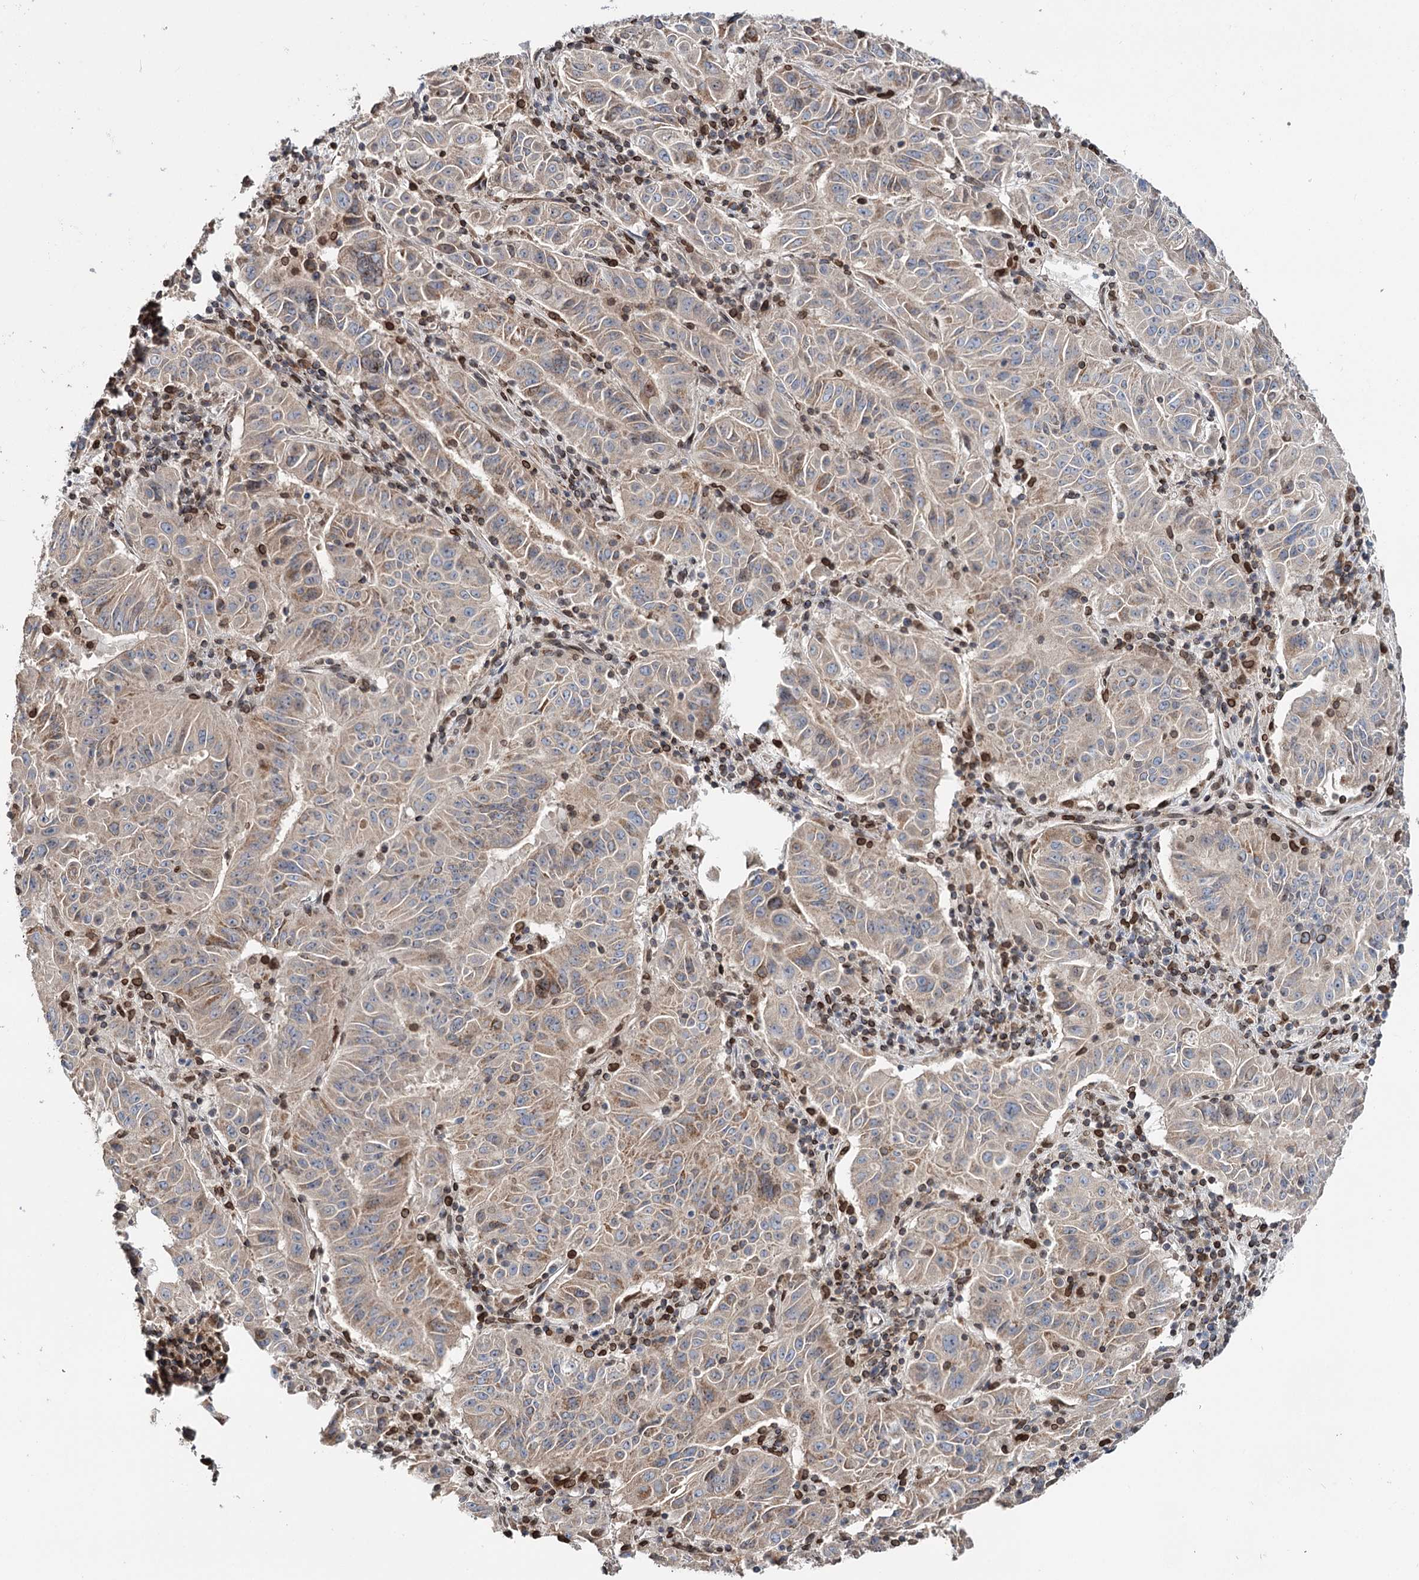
{"staining": {"intensity": "weak", "quantity": ">75%", "location": "cytoplasmic/membranous"}, "tissue": "pancreatic cancer", "cell_type": "Tumor cells", "image_type": "cancer", "snomed": [{"axis": "morphology", "description": "Adenocarcinoma, NOS"}, {"axis": "topography", "description": "Pancreas"}], "caption": "There is low levels of weak cytoplasmic/membranous expression in tumor cells of pancreatic cancer, as demonstrated by immunohistochemical staining (brown color).", "gene": "CFAP46", "patient": {"sex": "male", "age": 63}}